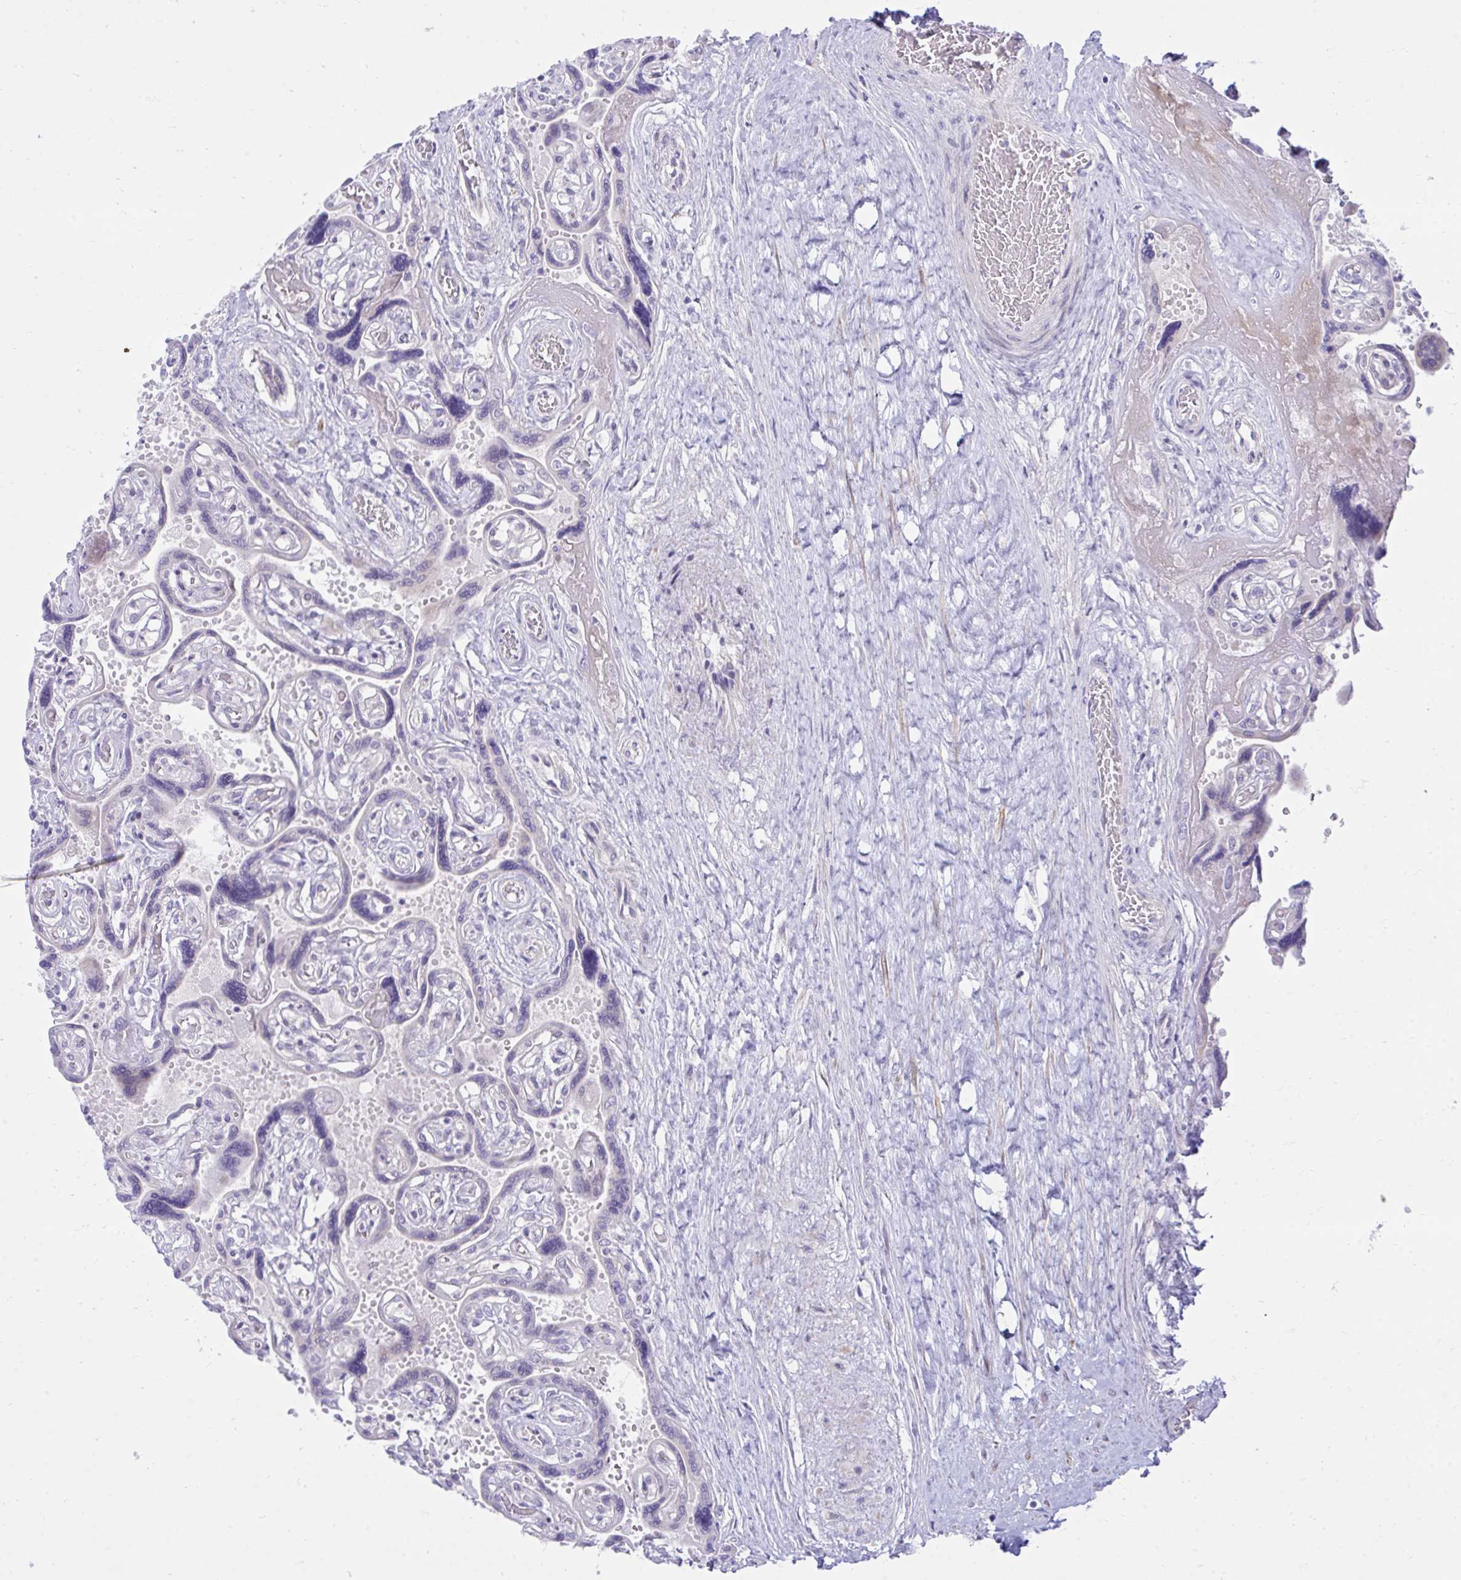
{"staining": {"intensity": "moderate", "quantity": "25%-75%", "location": "cytoplasmic/membranous"}, "tissue": "placenta", "cell_type": "Decidual cells", "image_type": "normal", "snomed": [{"axis": "morphology", "description": "Normal tissue, NOS"}, {"axis": "topography", "description": "Placenta"}], "caption": "Decidual cells demonstrate medium levels of moderate cytoplasmic/membranous expression in approximately 25%-75% of cells in unremarkable placenta.", "gene": "MED9", "patient": {"sex": "female", "age": 32}}